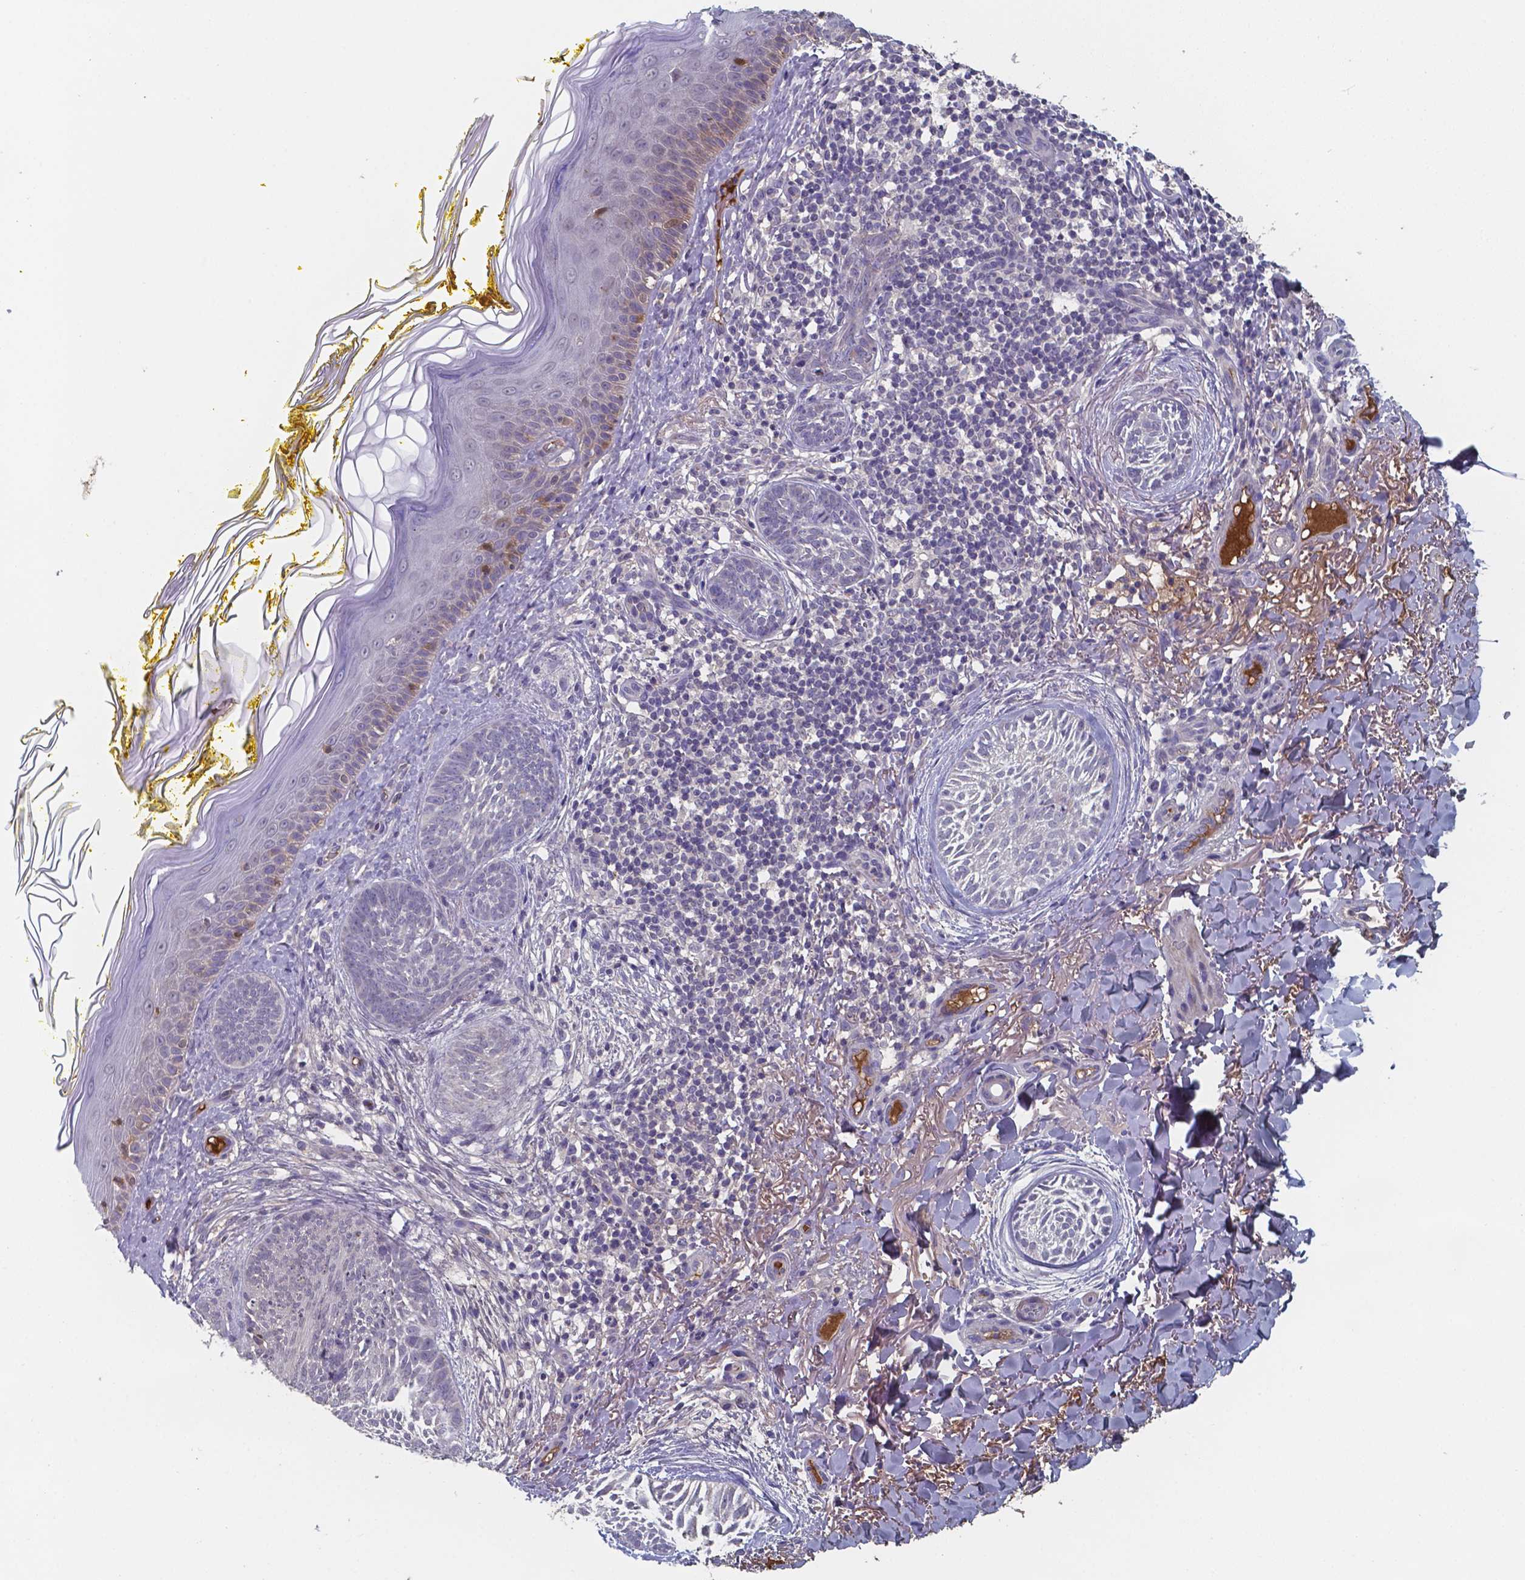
{"staining": {"intensity": "negative", "quantity": "none", "location": "none"}, "tissue": "skin cancer", "cell_type": "Tumor cells", "image_type": "cancer", "snomed": [{"axis": "morphology", "description": "Basal cell carcinoma"}, {"axis": "topography", "description": "Skin"}], "caption": "There is no significant expression in tumor cells of basal cell carcinoma (skin).", "gene": "BTBD17", "patient": {"sex": "female", "age": 68}}